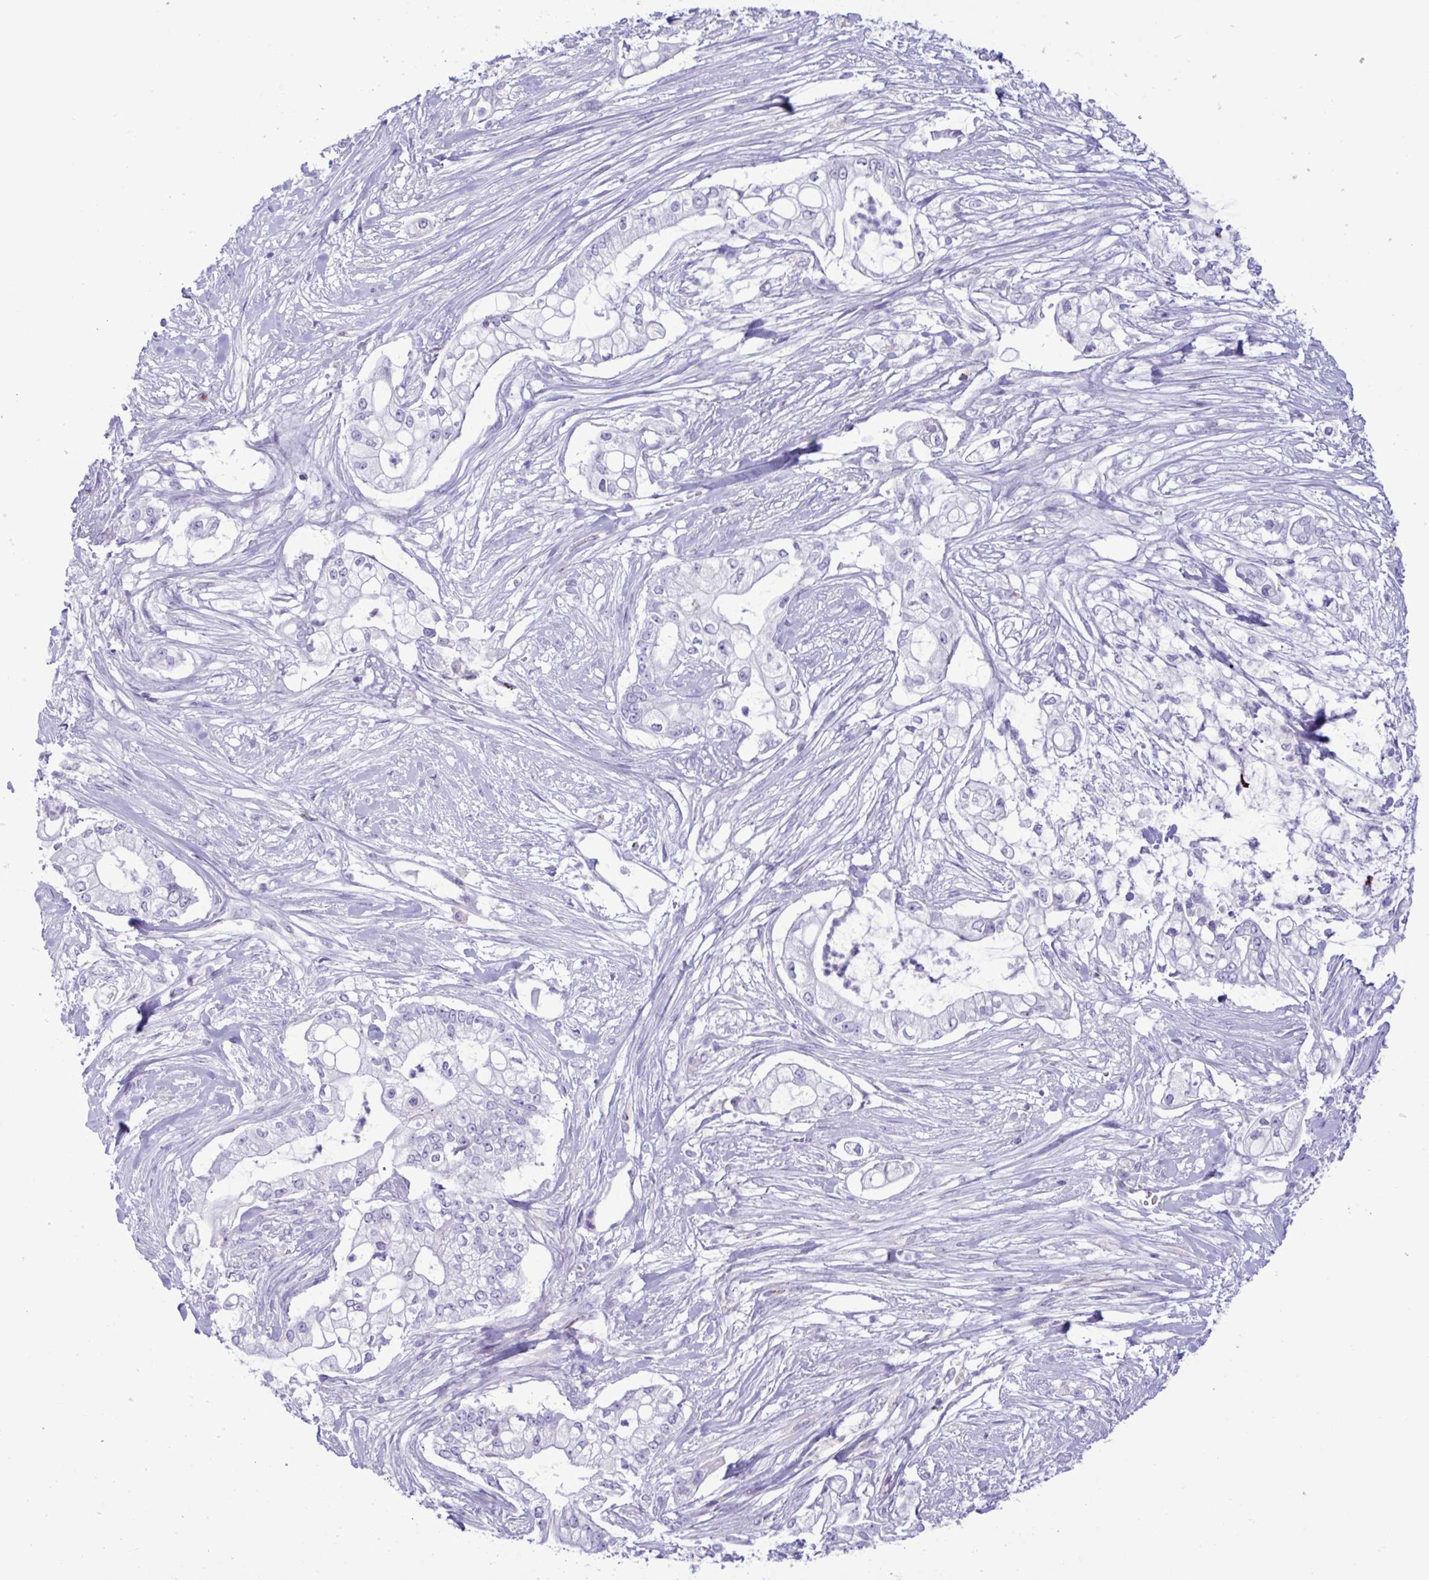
{"staining": {"intensity": "negative", "quantity": "none", "location": "none"}, "tissue": "pancreatic cancer", "cell_type": "Tumor cells", "image_type": "cancer", "snomed": [{"axis": "morphology", "description": "Adenocarcinoma, NOS"}, {"axis": "topography", "description": "Pancreas"}], "caption": "DAB (3,3'-diaminobenzidine) immunohistochemical staining of pancreatic cancer shows no significant positivity in tumor cells.", "gene": "XCL1", "patient": {"sex": "female", "age": 69}}